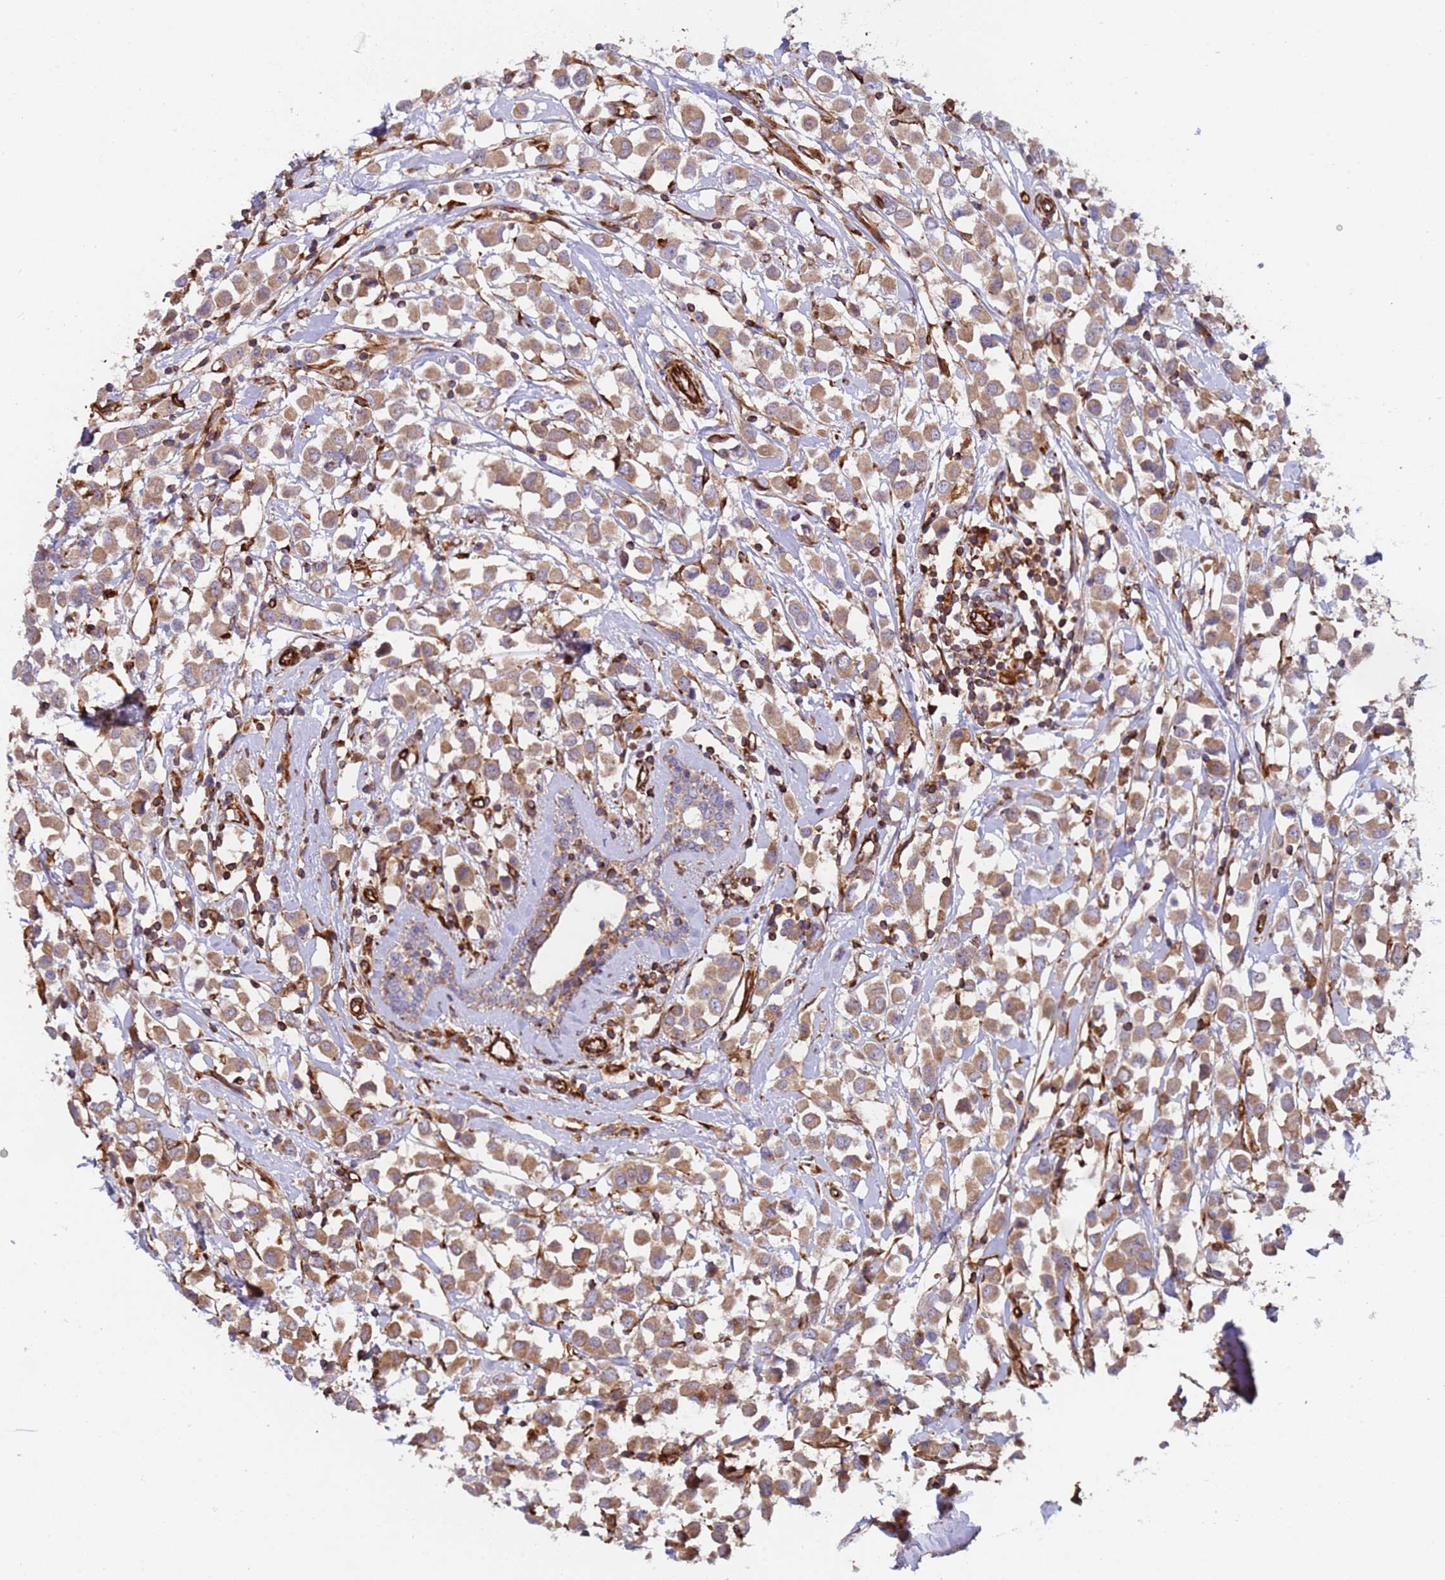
{"staining": {"intensity": "moderate", "quantity": ">75%", "location": "cytoplasmic/membranous"}, "tissue": "breast cancer", "cell_type": "Tumor cells", "image_type": "cancer", "snomed": [{"axis": "morphology", "description": "Duct carcinoma"}, {"axis": "topography", "description": "Breast"}], "caption": "Intraductal carcinoma (breast) stained for a protein (brown) reveals moderate cytoplasmic/membranous positive staining in approximately >75% of tumor cells.", "gene": "NUDT12", "patient": {"sex": "female", "age": 61}}